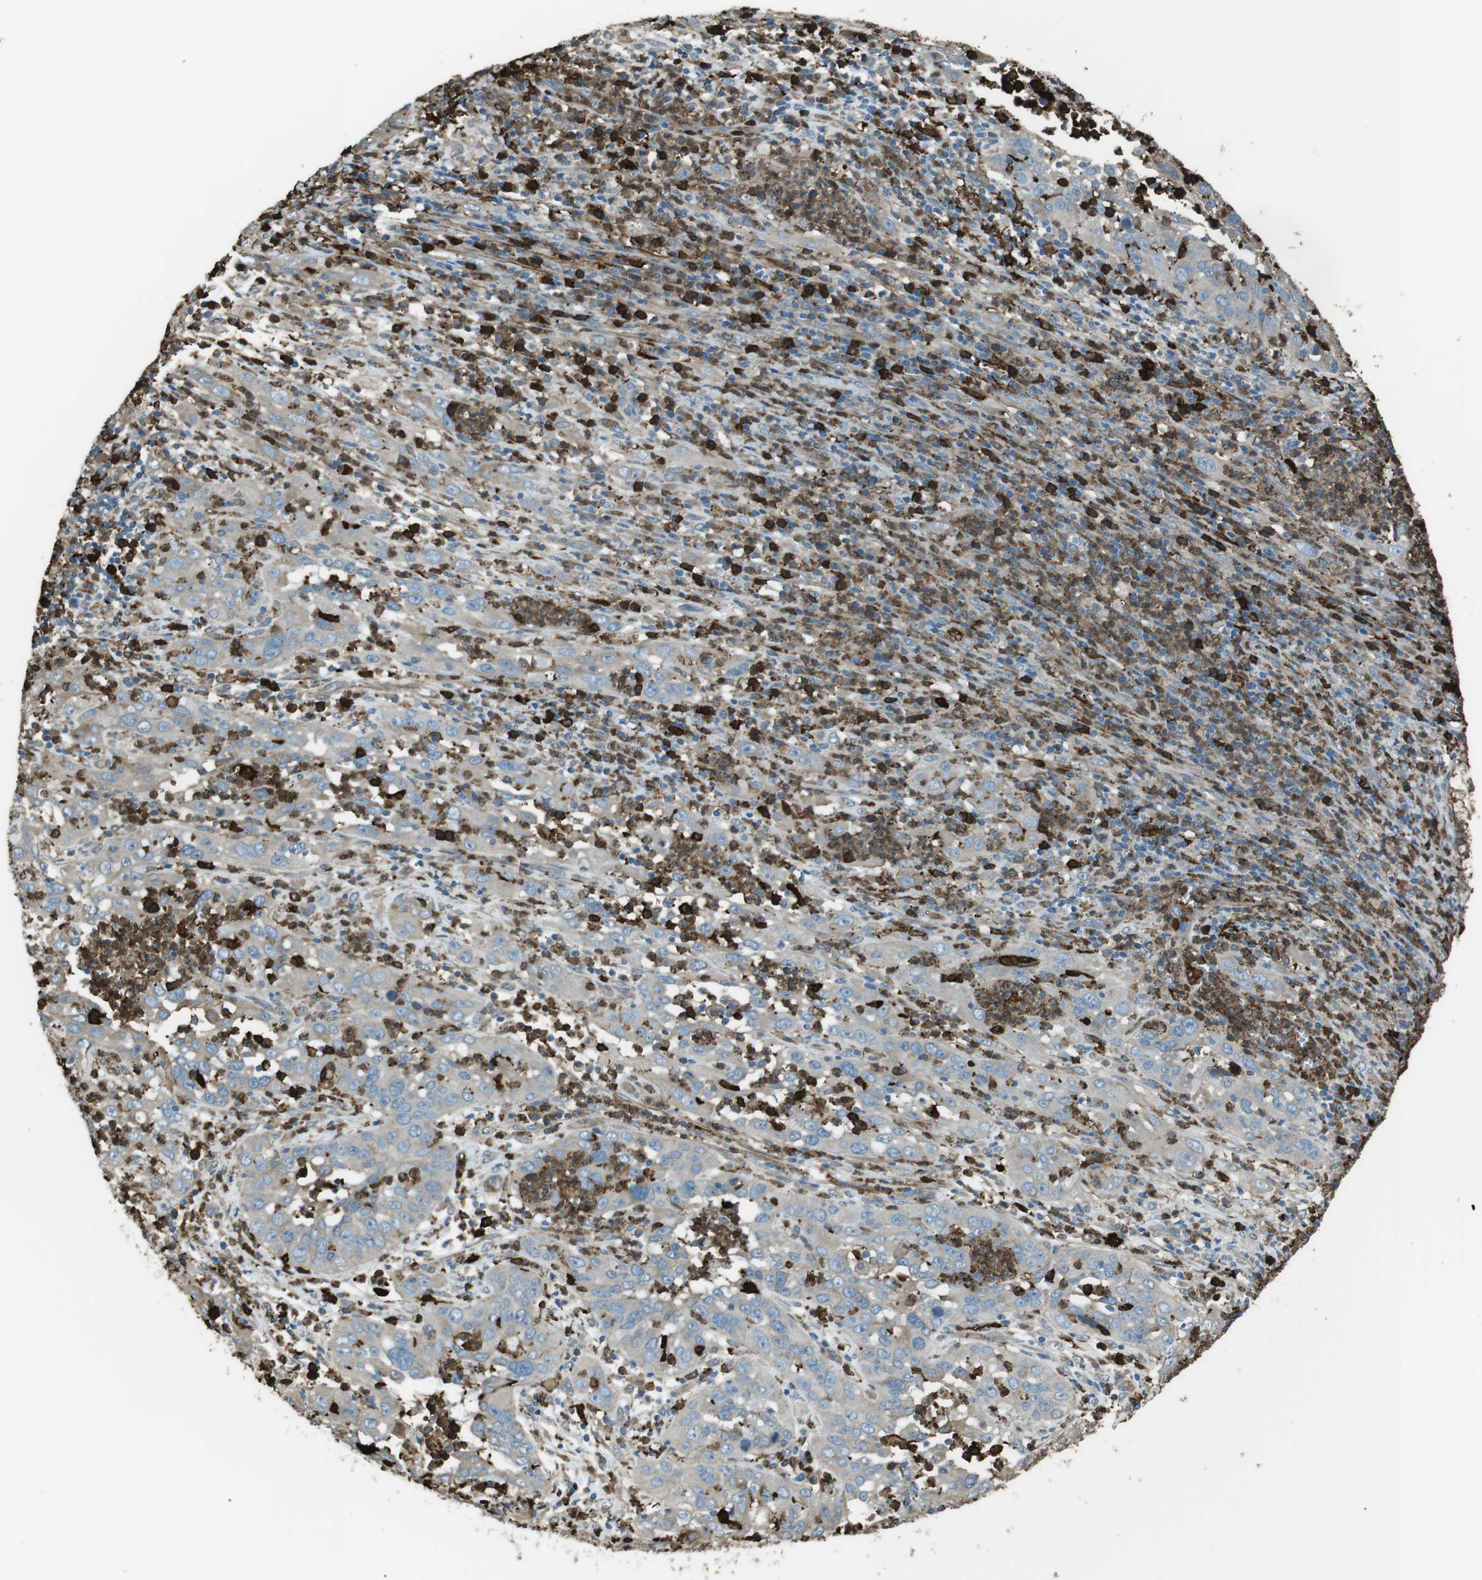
{"staining": {"intensity": "weak", "quantity": "25%-75%", "location": "cytoplasmic/membranous"}, "tissue": "cervical cancer", "cell_type": "Tumor cells", "image_type": "cancer", "snomed": [{"axis": "morphology", "description": "Squamous cell carcinoma, NOS"}, {"axis": "topography", "description": "Cervix"}], "caption": "Cervical cancer was stained to show a protein in brown. There is low levels of weak cytoplasmic/membranous expression in about 25%-75% of tumor cells.", "gene": "SFT2D1", "patient": {"sex": "female", "age": 32}}